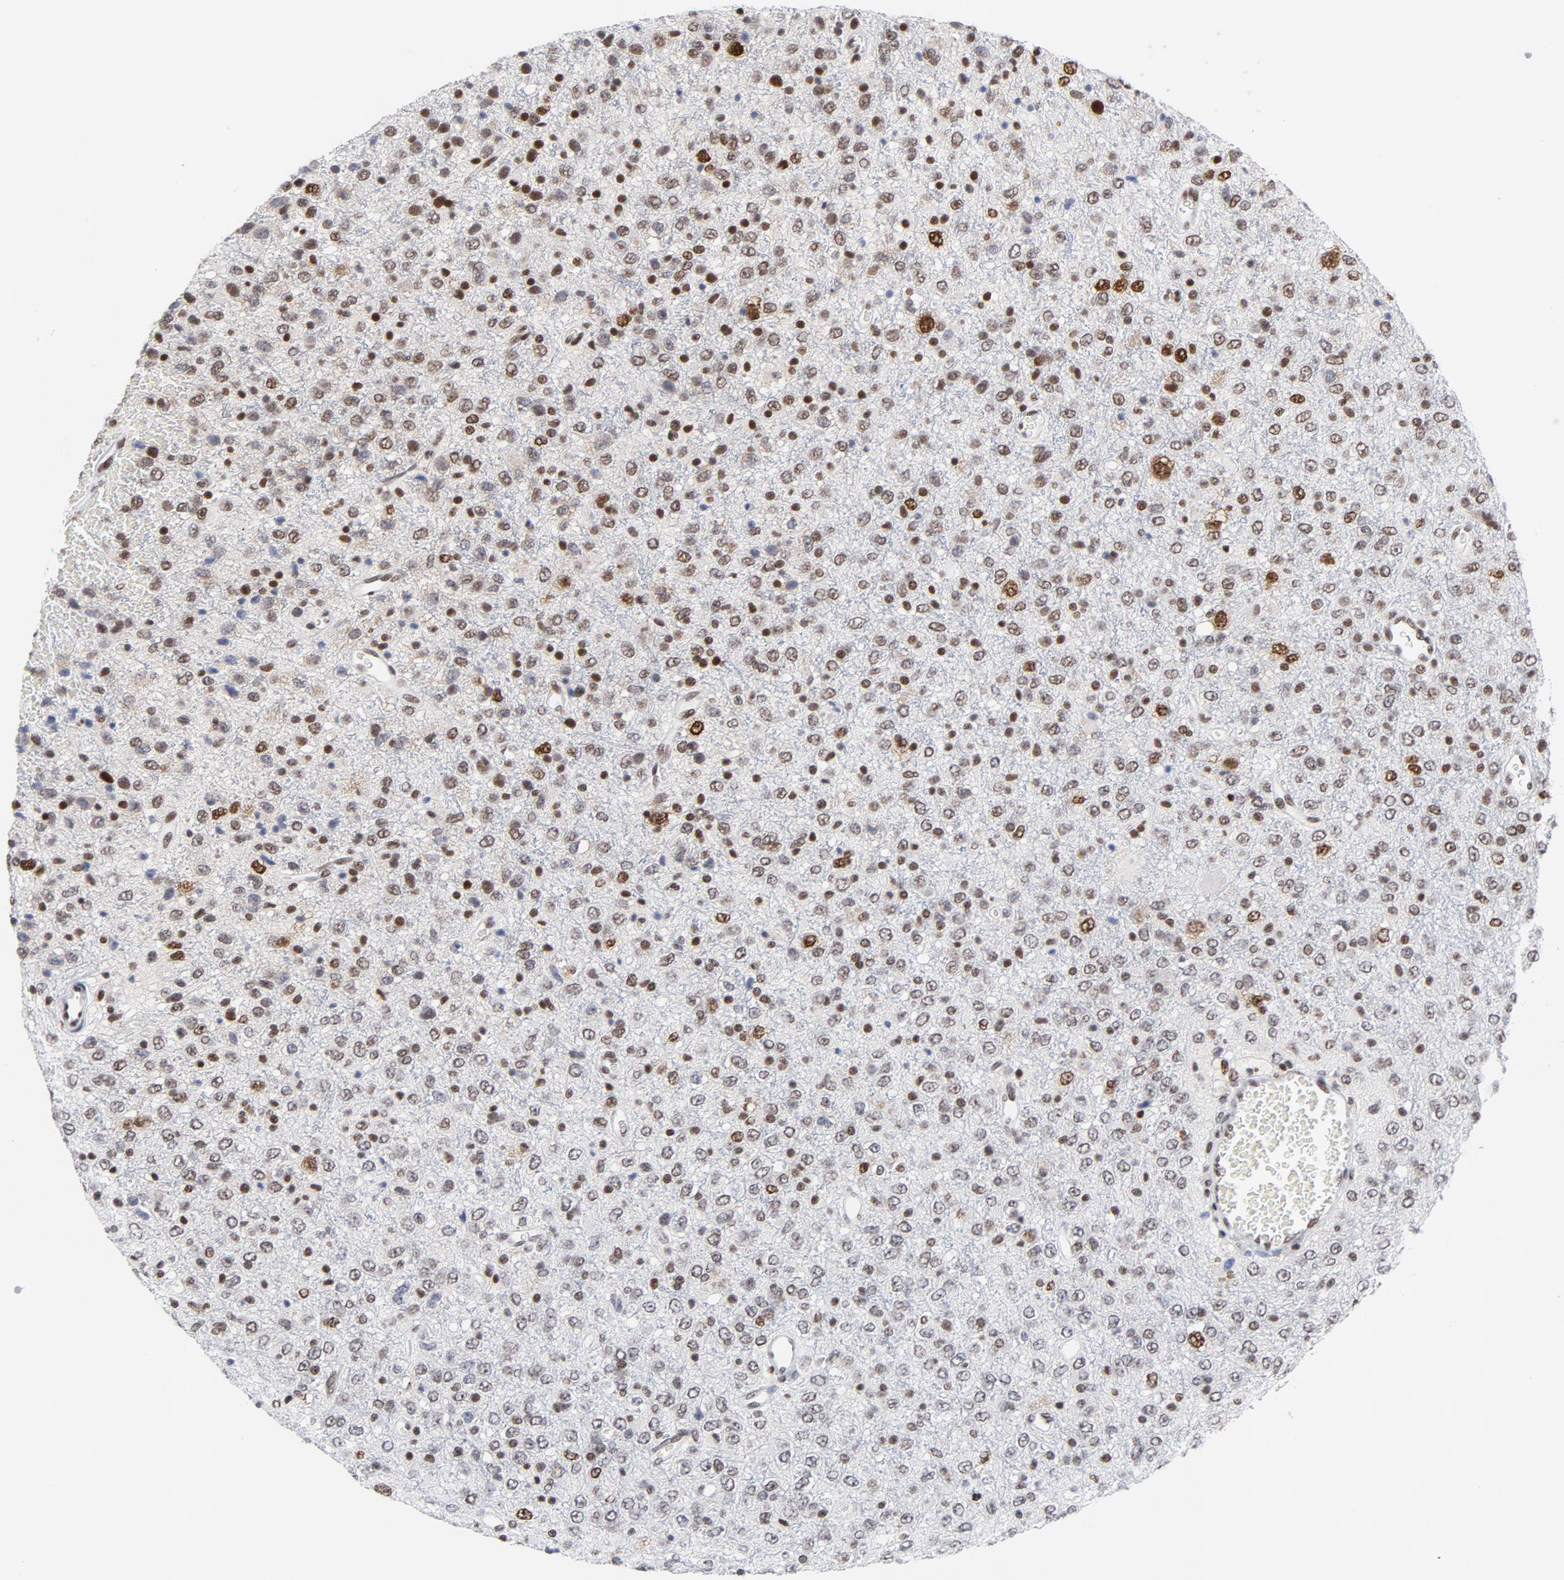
{"staining": {"intensity": "weak", "quantity": "25%-75%", "location": "nuclear"}, "tissue": "glioma", "cell_type": "Tumor cells", "image_type": "cancer", "snomed": [{"axis": "morphology", "description": "Glioma, malignant, High grade"}, {"axis": "topography", "description": "pancreas cauda"}], "caption": "Protein expression by immunohistochemistry reveals weak nuclear expression in approximately 25%-75% of tumor cells in malignant glioma (high-grade).", "gene": "RFC4", "patient": {"sex": "male", "age": 60}}